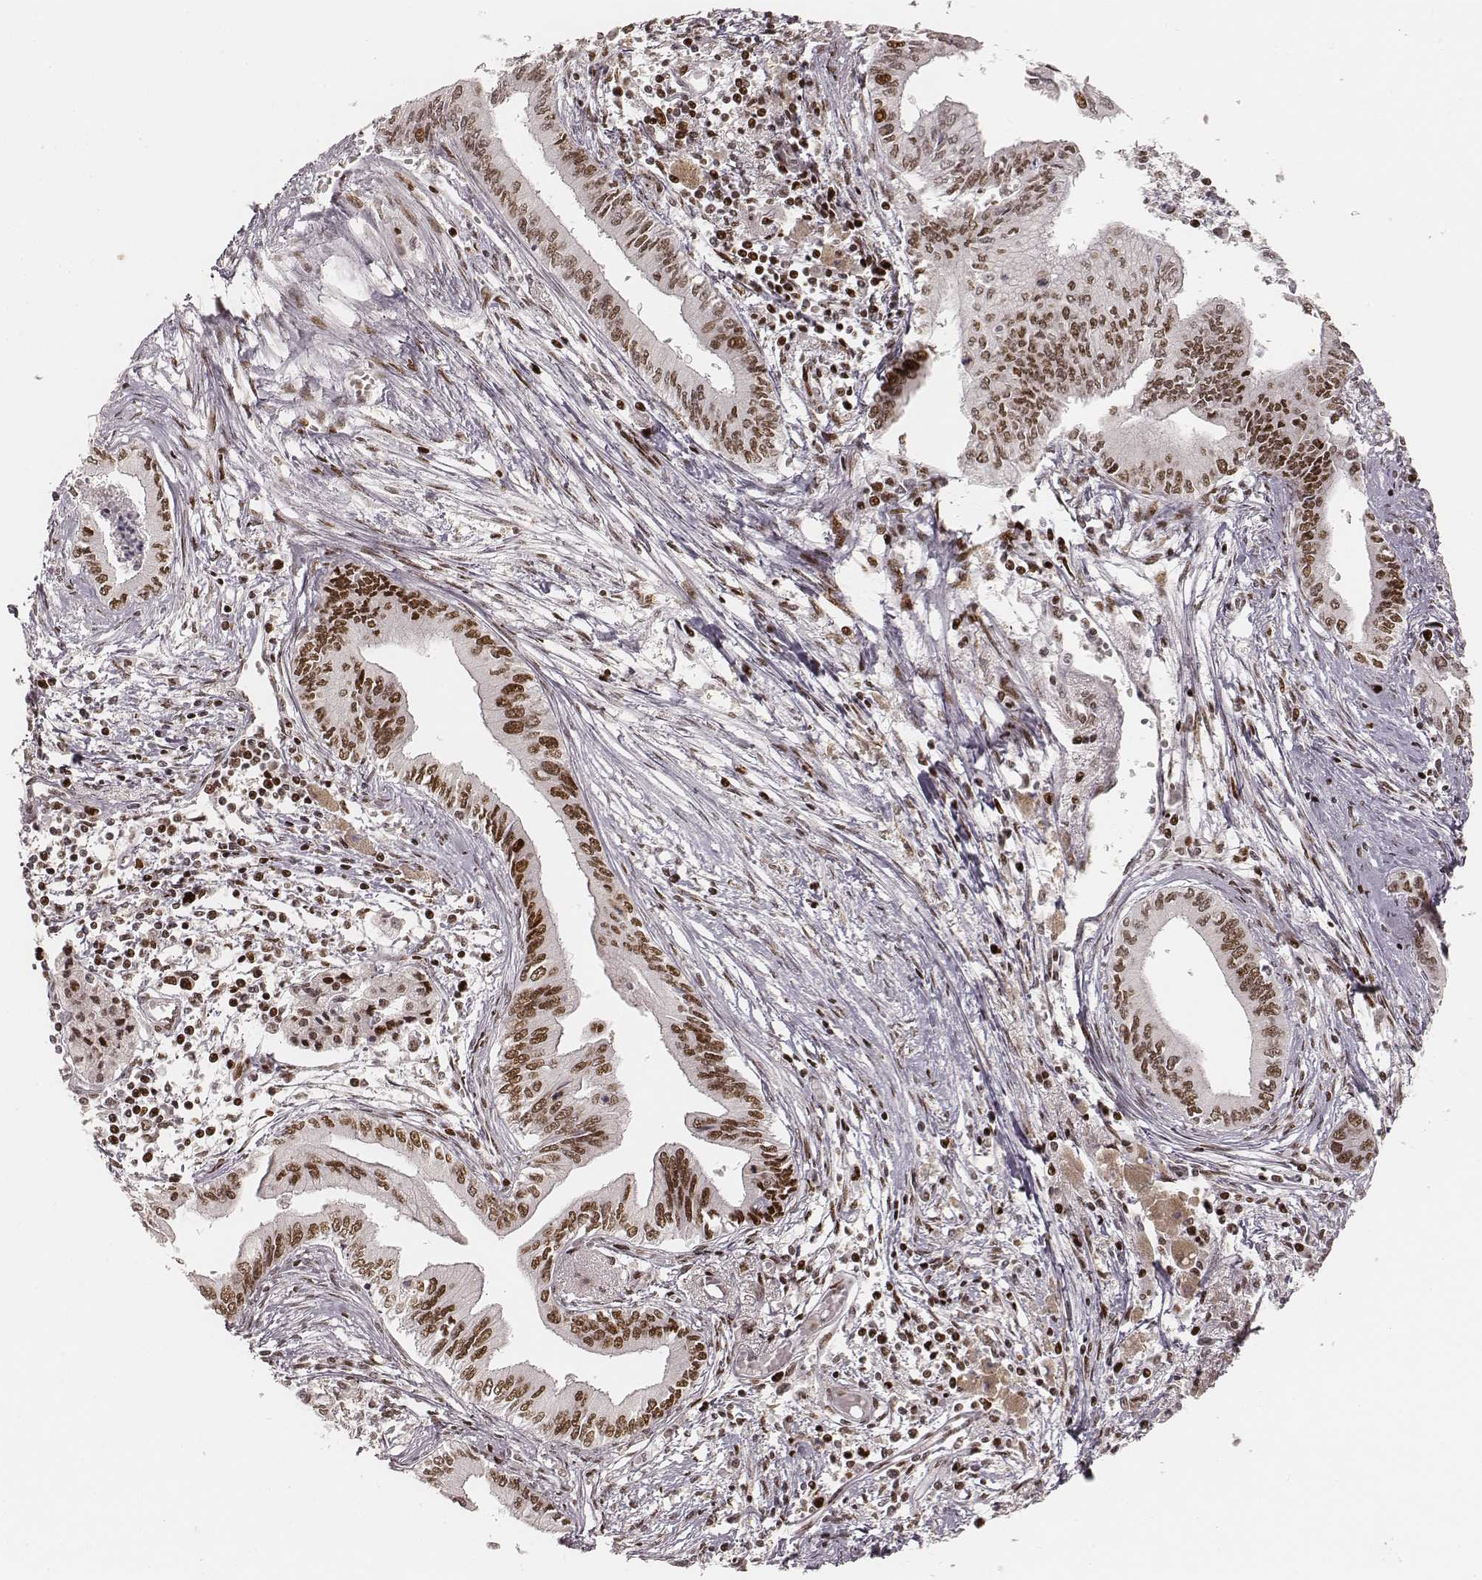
{"staining": {"intensity": "moderate", "quantity": ">75%", "location": "nuclear"}, "tissue": "pancreatic cancer", "cell_type": "Tumor cells", "image_type": "cancer", "snomed": [{"axis": "morphology", "description": "Adenocarcinoma, NOS"}, {"axis": "topography", "description": "Pancreas"}], "caption": "Immunohistochemical staining of human pancreatic cancer demonstrates moderate nuclear protein expression in about >75% of tumor cells.", "gene": "HNRNPC", "patient": {"sex": "female", "age": 61}}